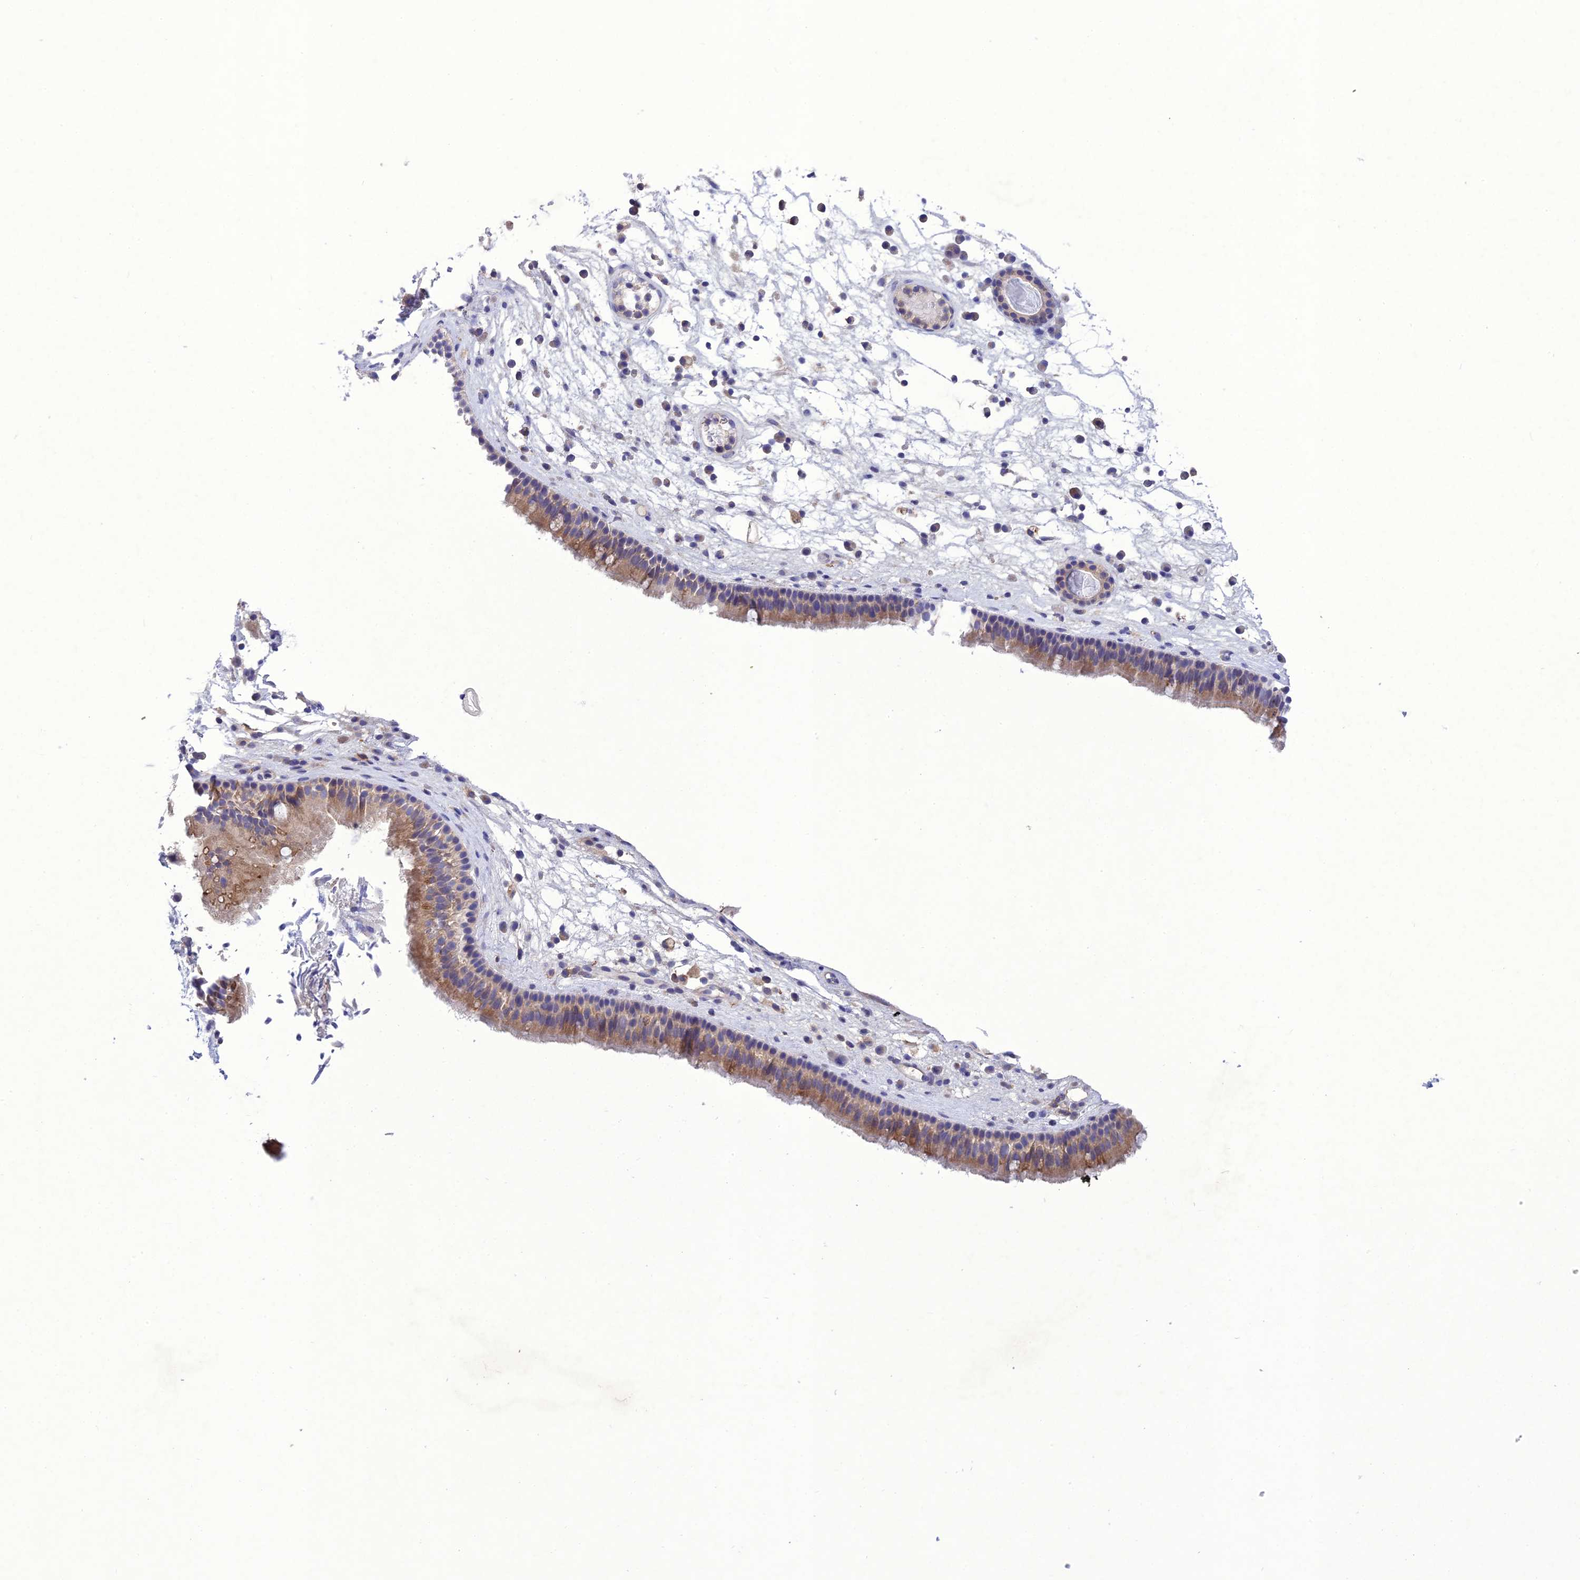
{"staining": {"intensity": "moderate", "quantity": "25%-75%", "location": "cytoplasmic/membranous"}, "tissue": "nasopharynx", "cell_type": "Respiratory epithelial cells", "image_type": "normal", "snomed": [{"axis": "morphology", "description": "Normal tissue, NOS"}, {"axis": "morphology", "description": "Inflammation, NOS"}, {"axis": "morphology", "description": "Malignant melanoma, Metastatic site"}, {"axis": "topography", "description": "Nasopharynx"}], "caption": "Immunohistochemical staining of normal nasopharynx demonstrates medium levels of moderate cytoplasmic/membranous staining in about 25%-75% of respiratory epithelial cells. (Stains: DAB (3,3'-diaminobenzidine) in brown, nuclei in blue, Microscopy: brightfield microscopy at high magnification).", "gene": "SNX24", "patient": {"sex": "male", "age": 70}}